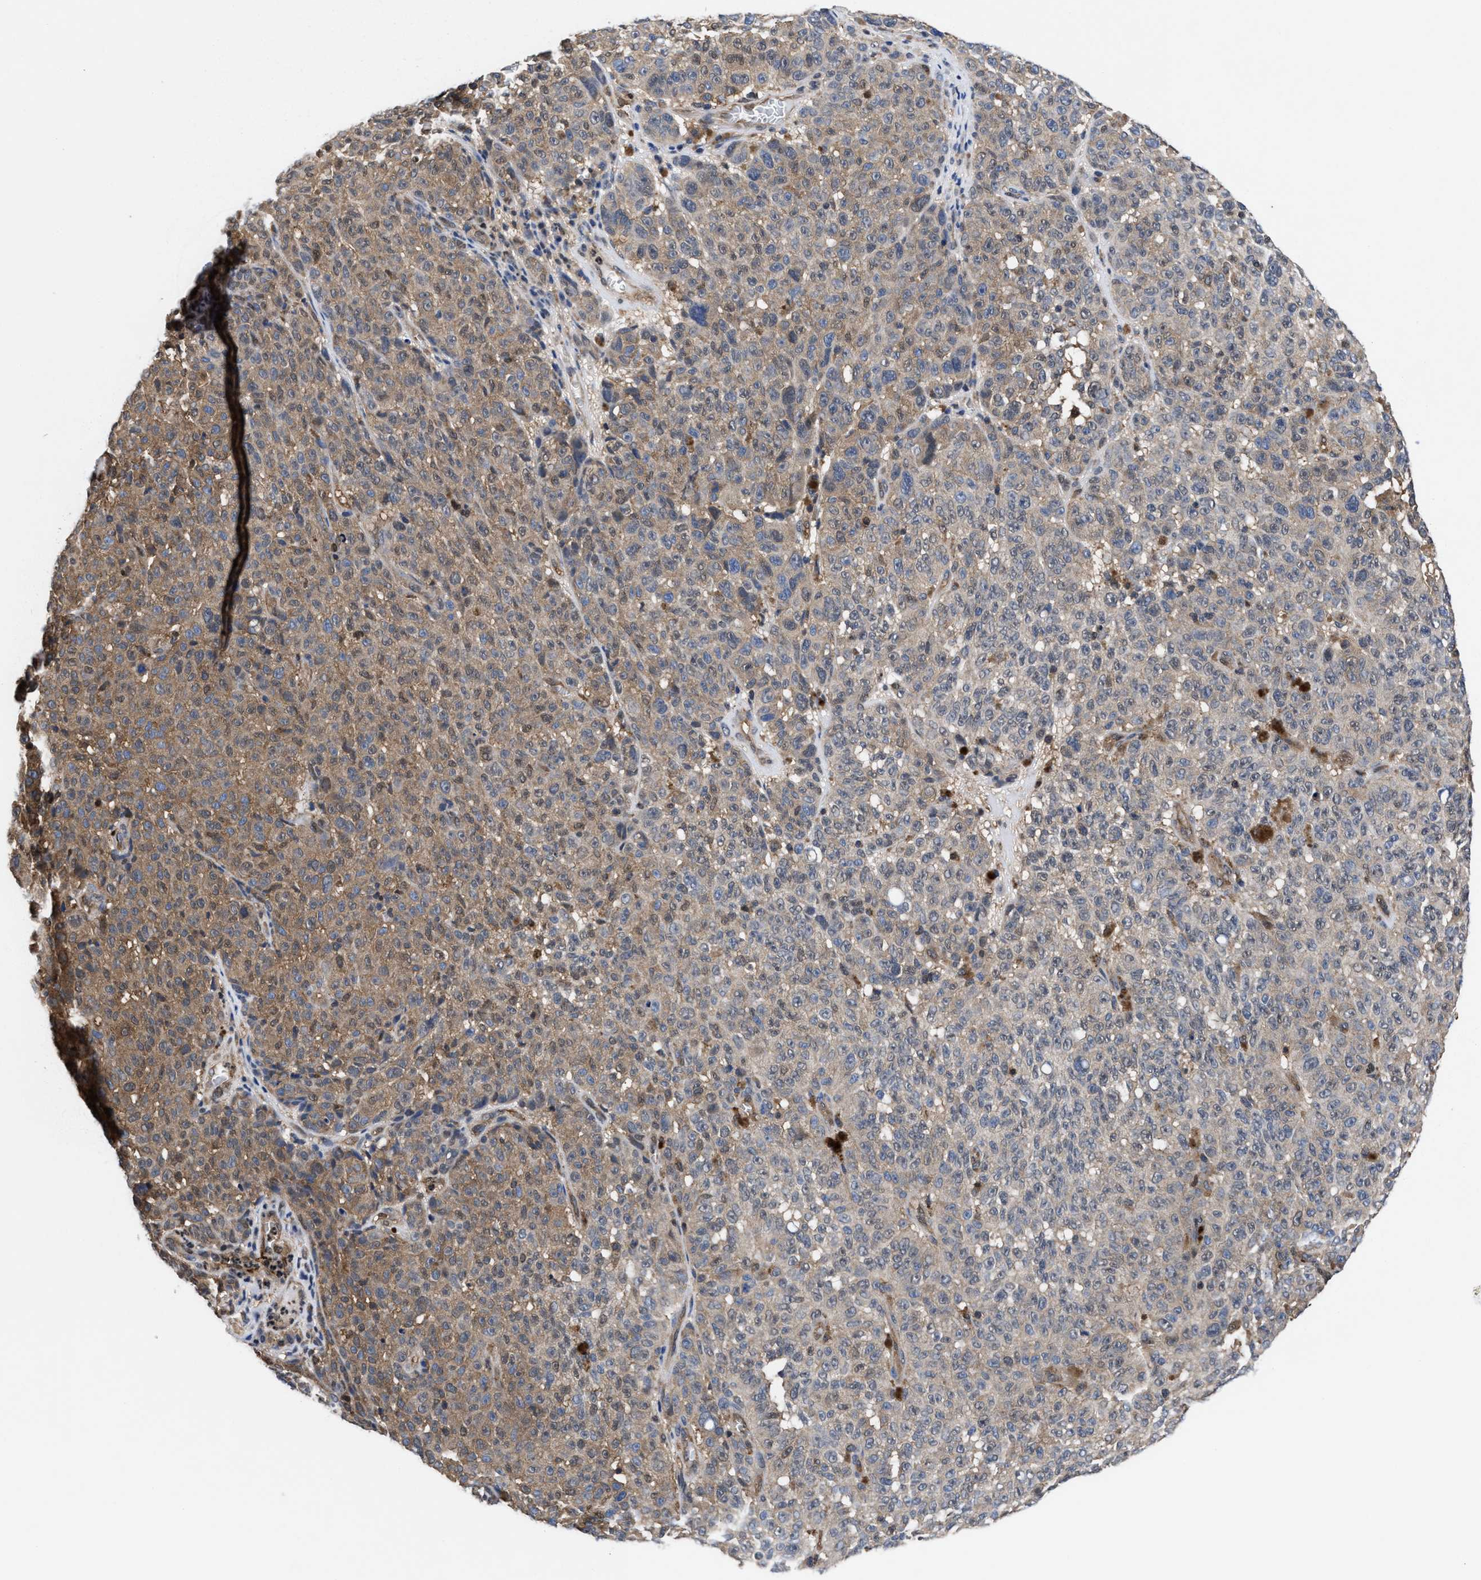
{"staining": {"intensity": "moderate", "quantity": "25%-75%", "location": "cytoplasmic/membranous"}, "tissue": "melanoma", "cell_type": "Tumor cells", "image_type": "cancer", "snomed": [{"axis": "morphology", "description": "Malignant melanoma, NOS"}, {"axis": "topography", "description": "Skin"}], "caption": "The image demonstrates staining of melanoma, revealing moderate cytoplasmic/membranous protein positivity (brown color) within tumor cells.", "gene": "ACLY", "patient": {"sex": "female", "age": 82}}